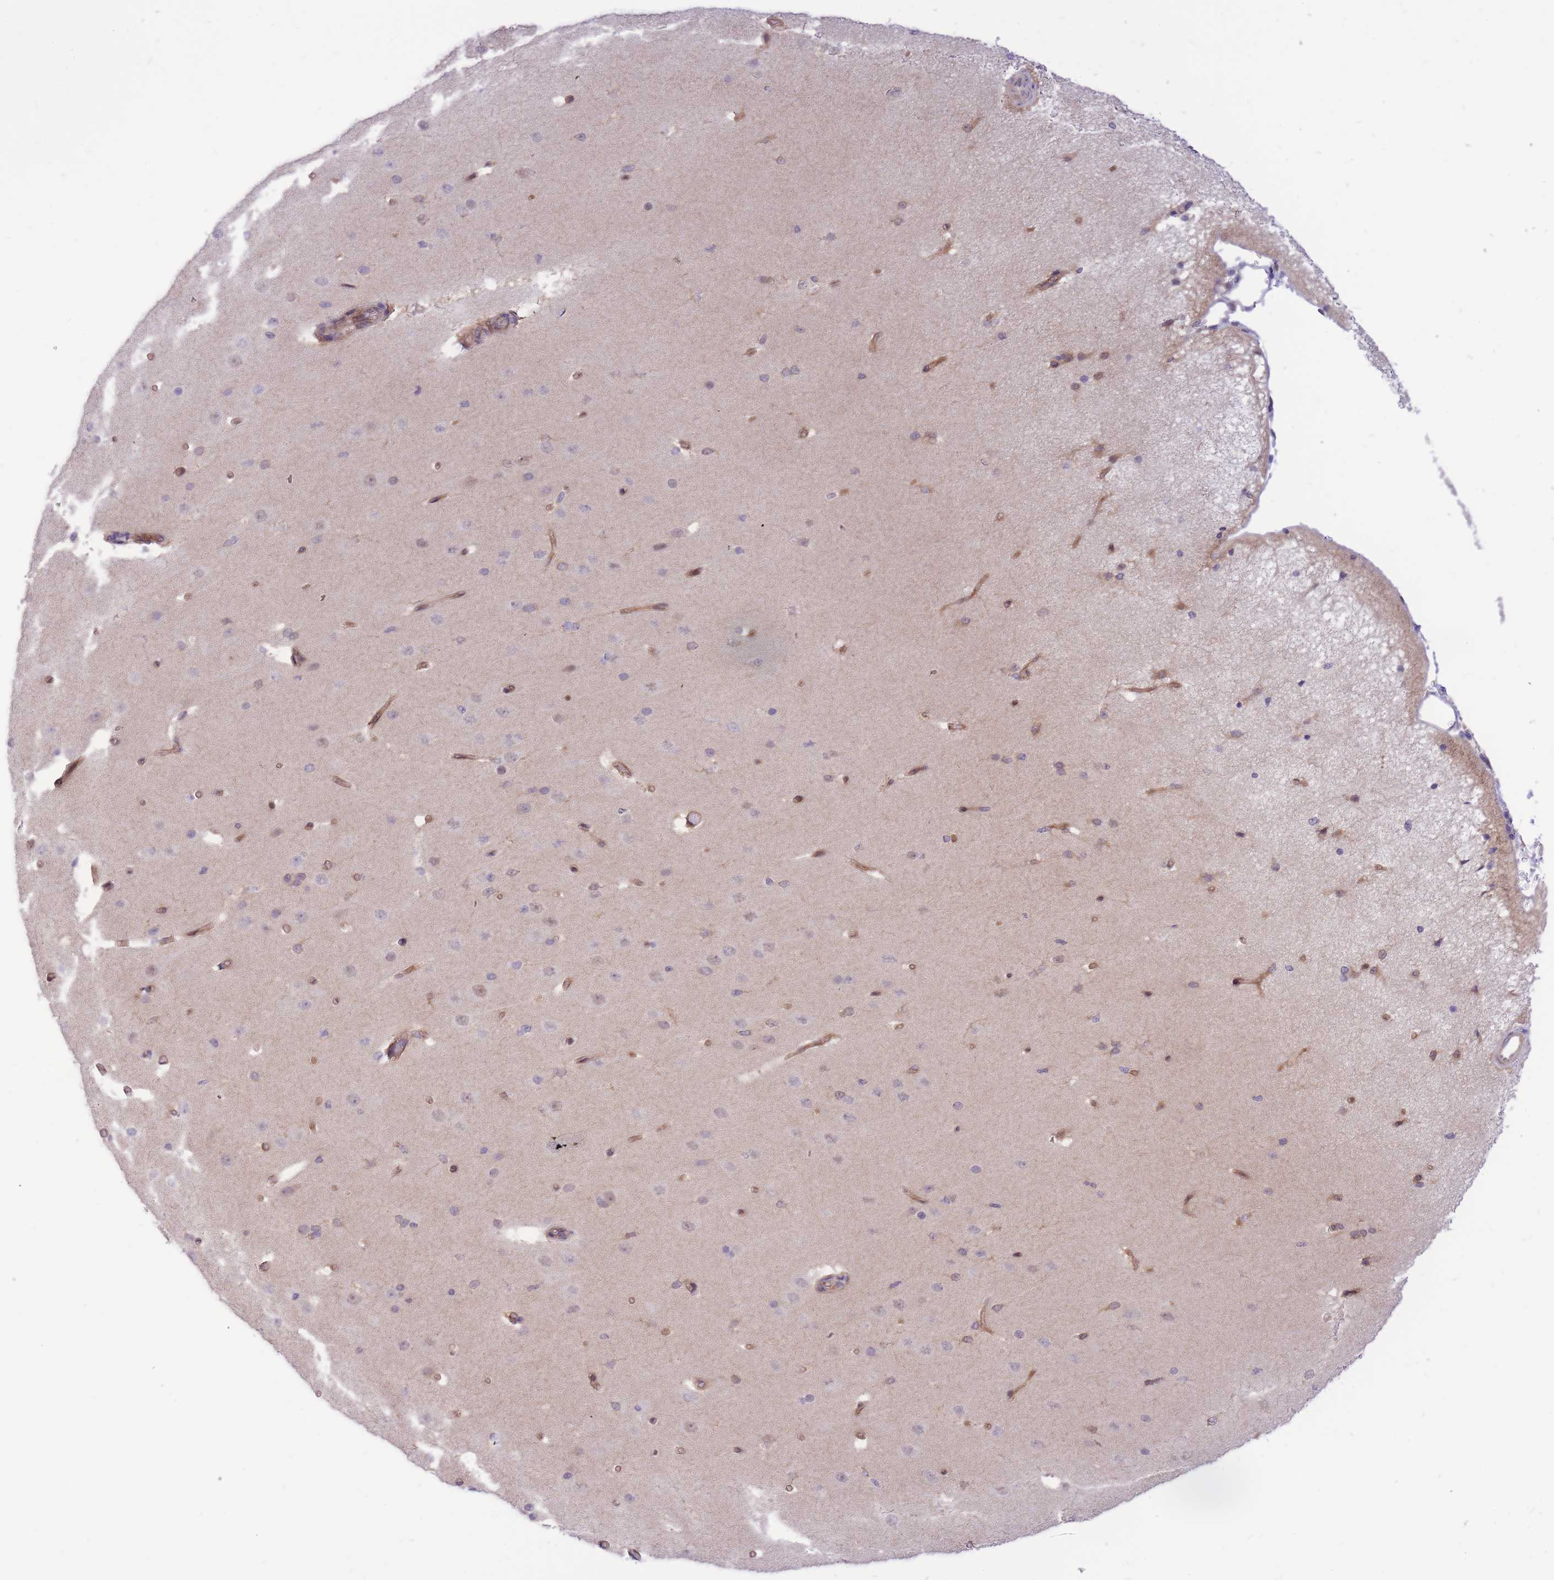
{"staining": {"intensity": "moderate", "quantity": ">75%", "location": "cytoplasmic/membranous"}, "tissue": "cerebral cortex", "cell_type": "Endothelial cells", "image_type": "normal", "snomed": [{"axis": "morphology", "description": "Normal tissue, NOS"}, {"axis": "morphology", "description": "Inflammation, NOS"}, {"axis": "topography", "description": "Cerebral cortex"}], "caption": "Endothelial cells exhibit medium levels of moderate cytoplasmic/membranous expression in about >75% of cells in normal human cerebral cortex.", "gene": "MINDY2", "patient": {"sex": "male", "age": 6}}